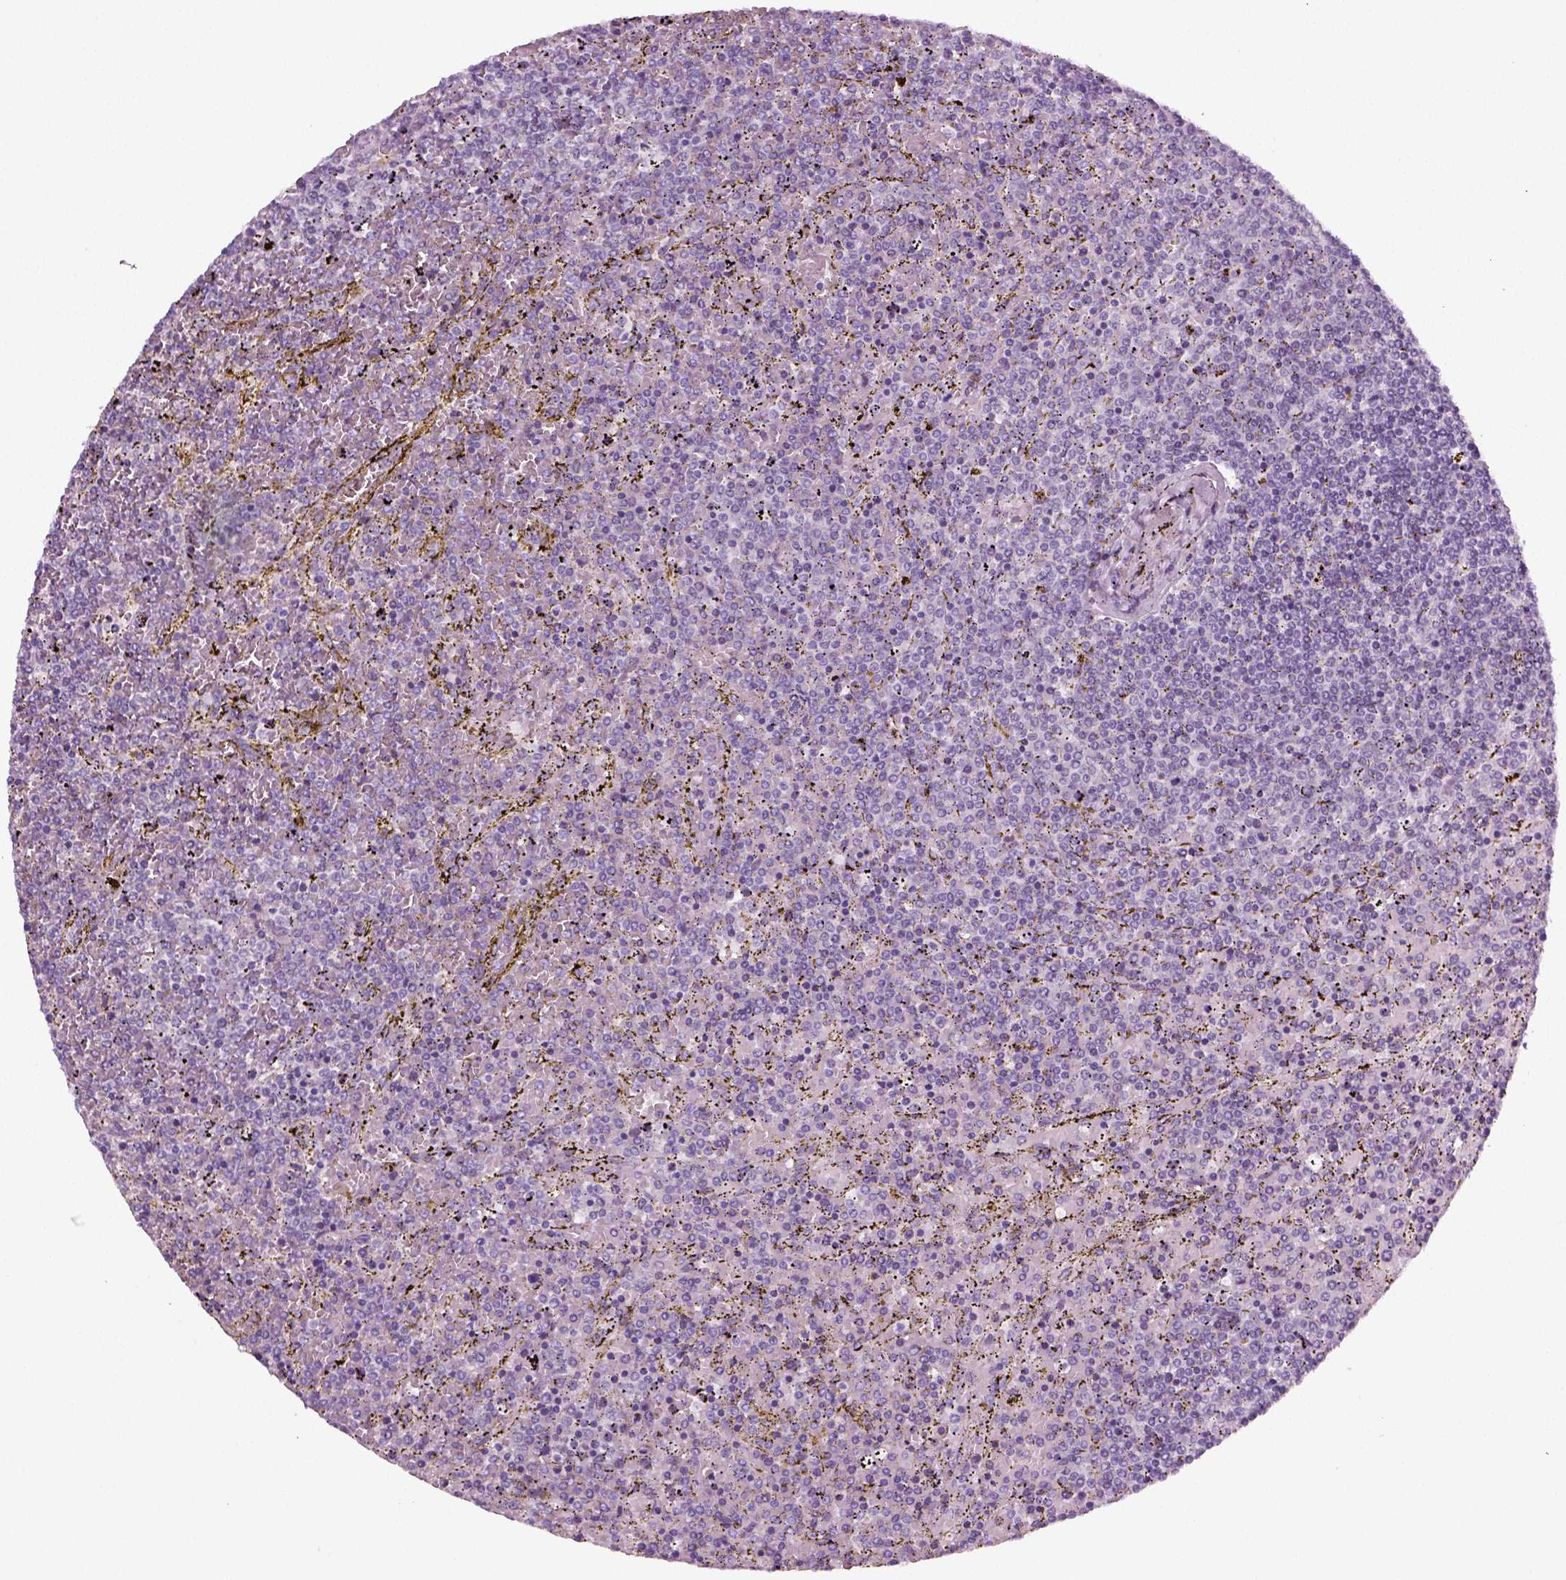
{"staining": {"intensity": "negative", "quantity": "none", "location": "none"}, "tissue": "lymphoma", "cell_type": "Tumor cells", "image_type": "cancer", "snomed": [{"axis": "morphology", "description": "Malignant lymphoma, non-Hodgkin's type, Low grade"}, {"axis": "topography", "description": "Spleen"}], "caption": "IHC image of neoplastic tissue: low-grade malignant lymphoma, non-Hodgkin's type stained with DAB (3,3'-diaminobenzidine) reveals no significant protein staining in tumor cells.", "gene": "KRT75", "patient": {"sex": "female", "age": 77}}